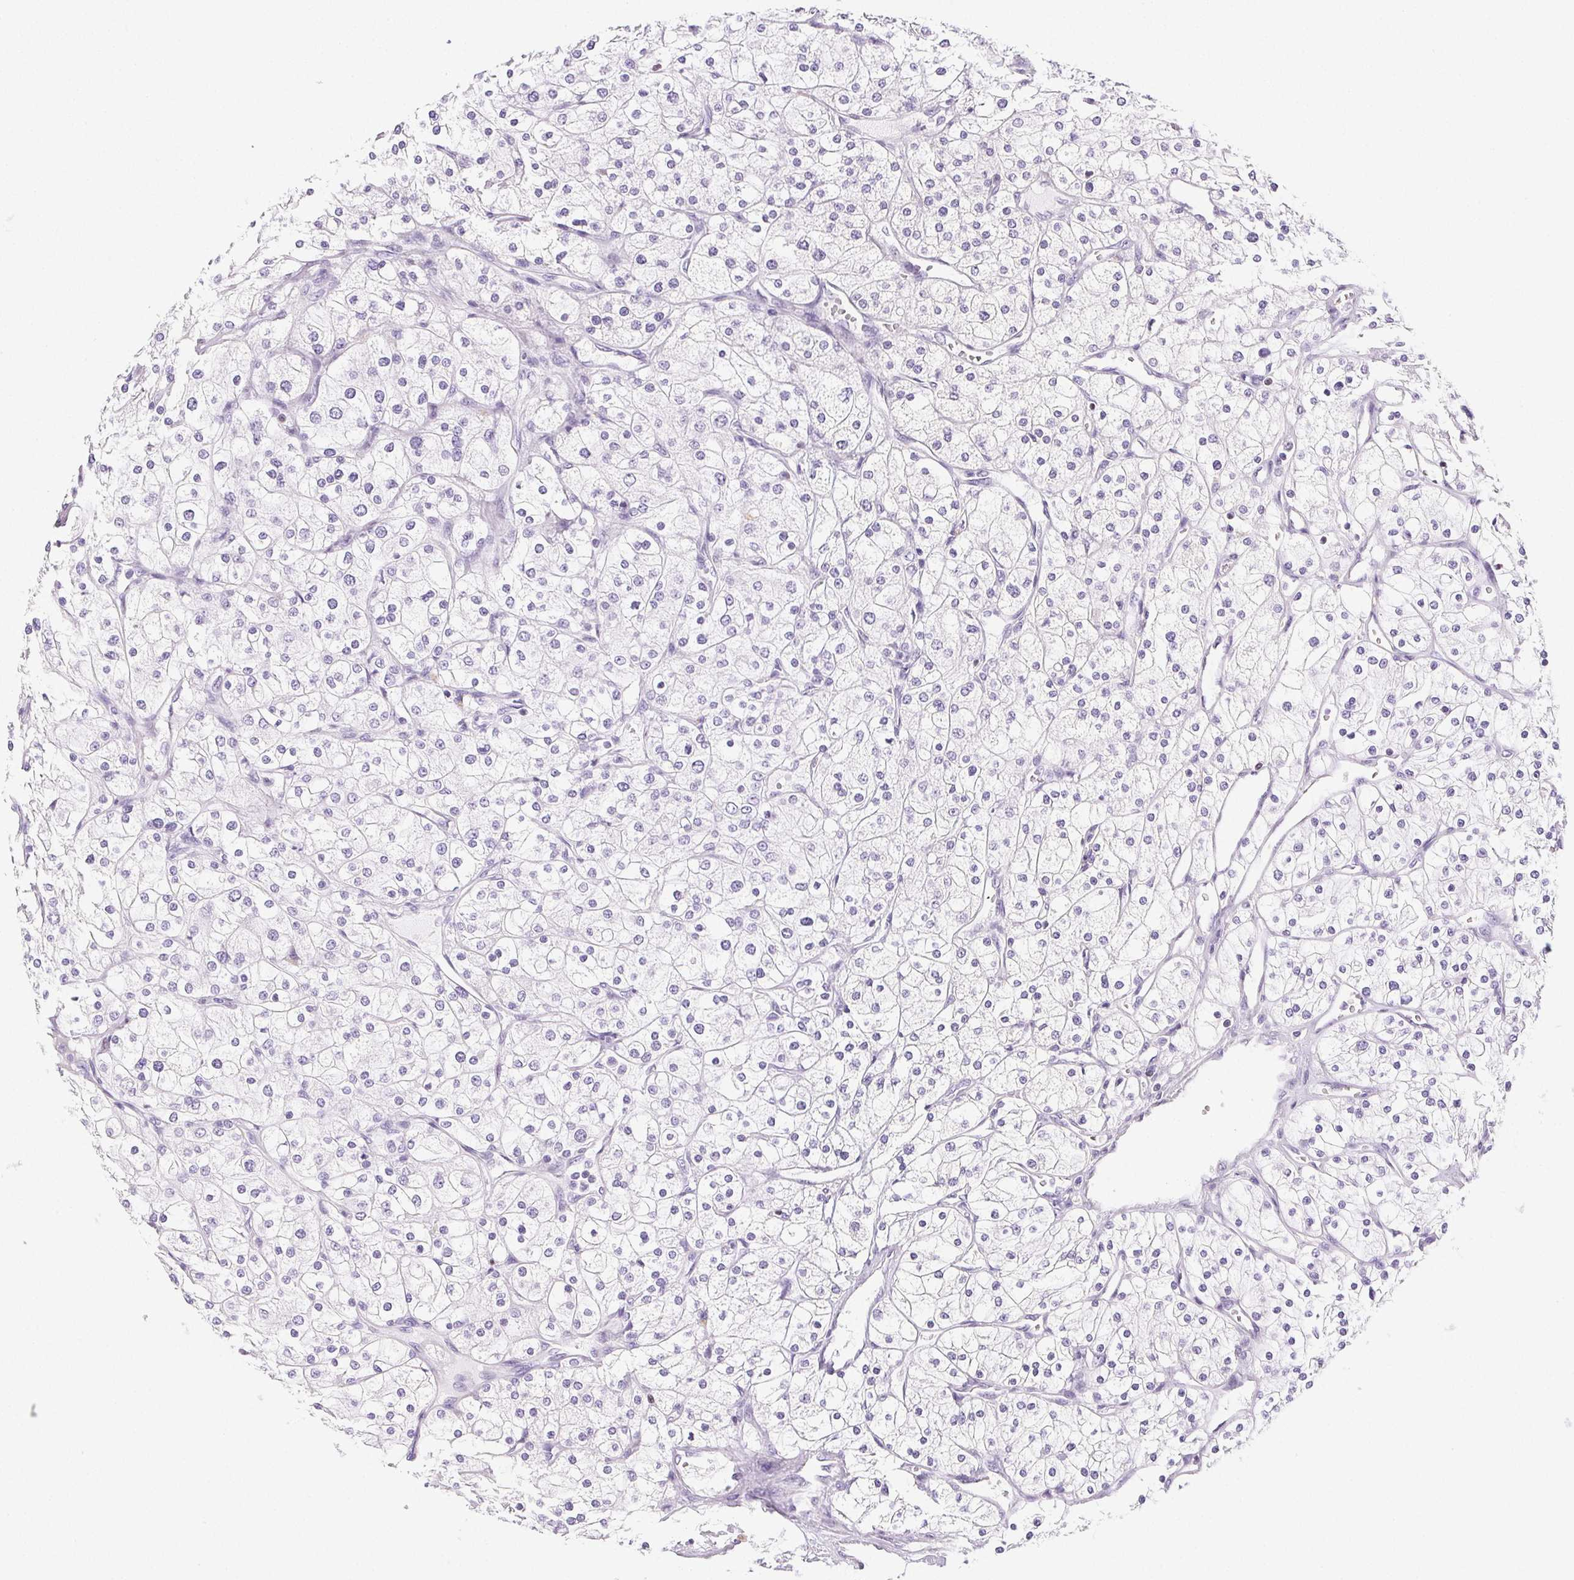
{"staining": {"intensity": "negative", "quantity": "none", "location": "none"}, "tissue": "renal cancer", "cell_type": "Tumor cells", "image_type": "cancer", "snomed": [{"axis": "morphology", "description": "Adenocarcinoma, NOS"}, {"axis": "topography", "description": "Kidney"}], "caption": "Tumor cells show no significant protein staining in adenocarcinoma (renal).", "gene": "BEND2", "patient": {"sex": "male", "age": 80}}